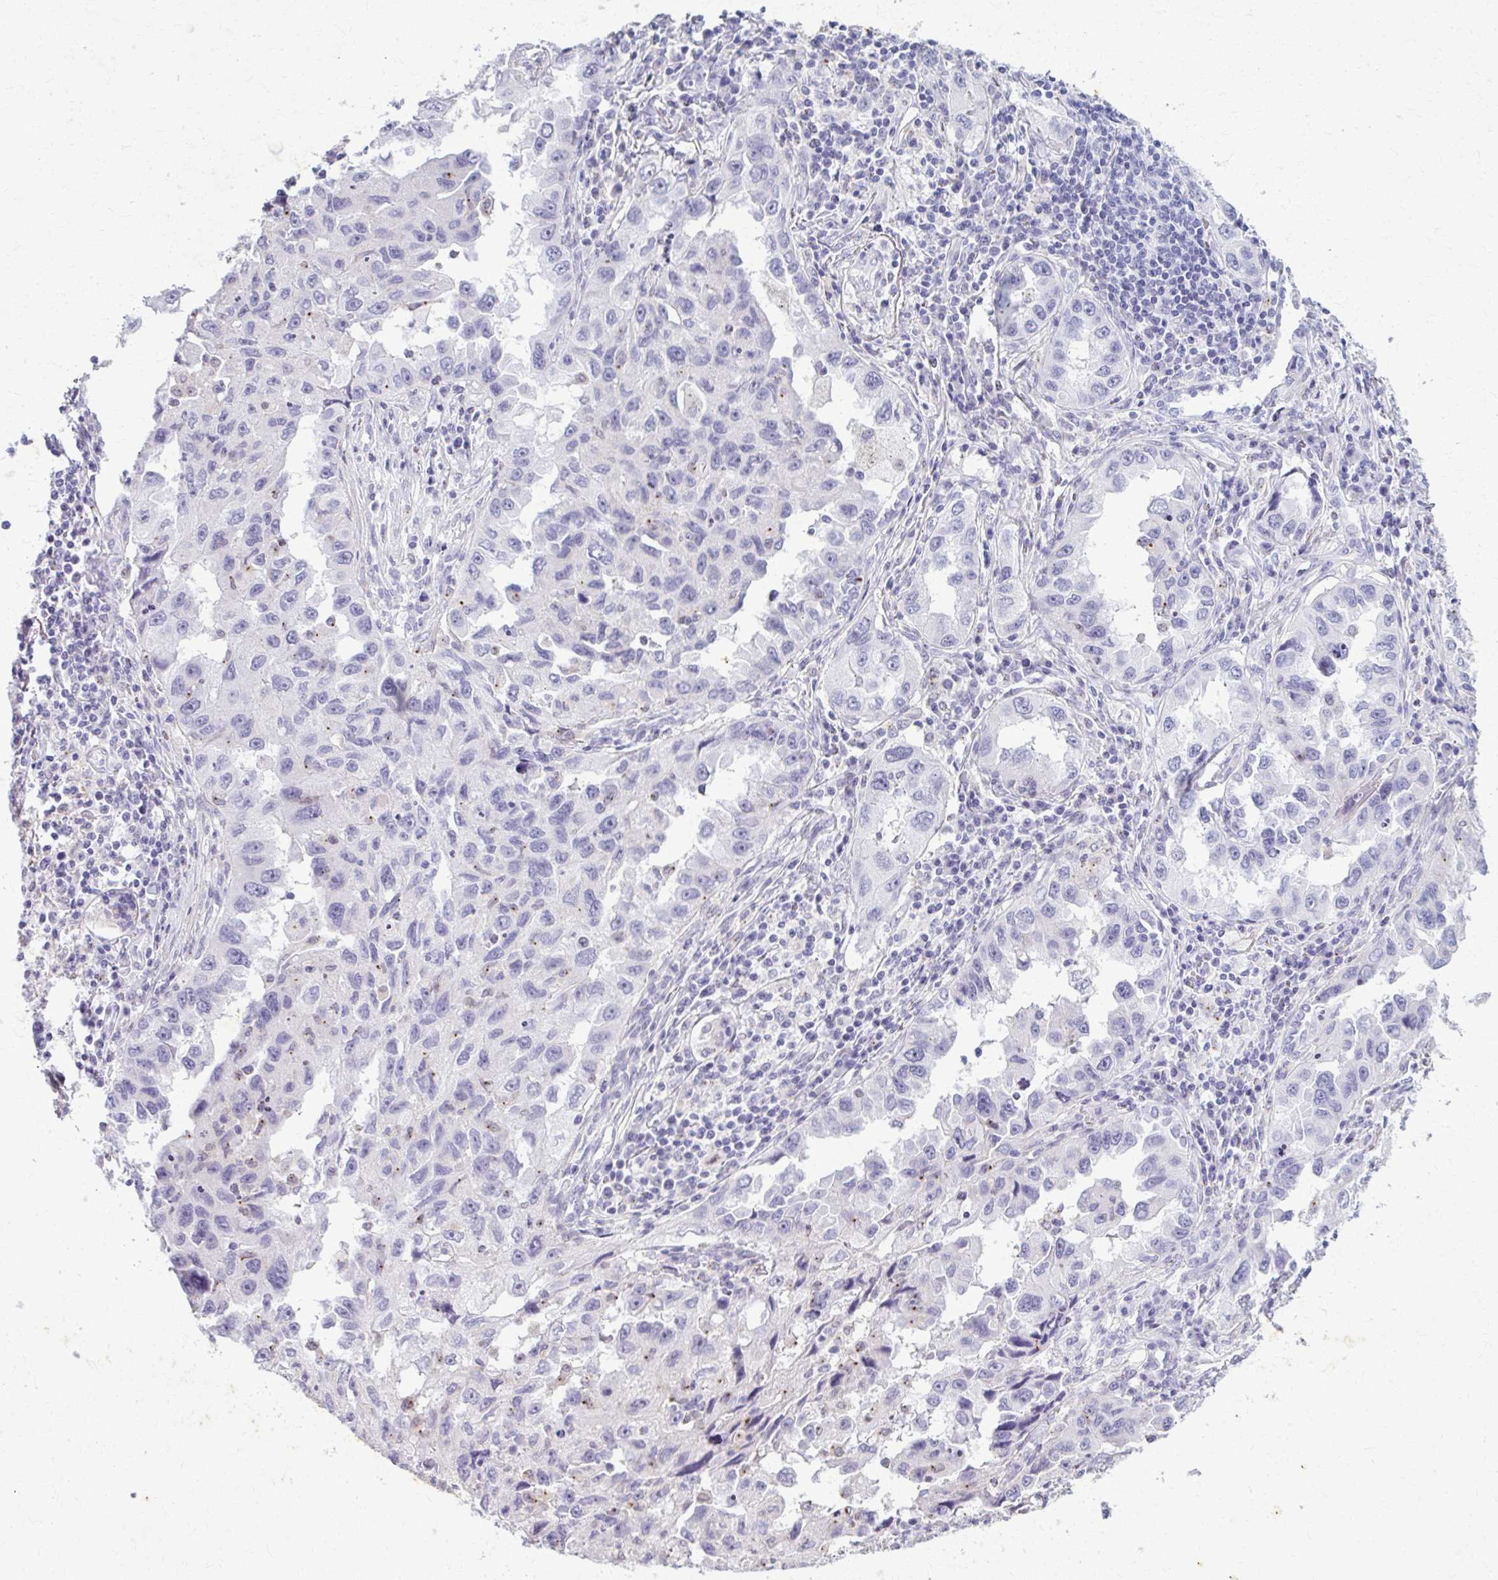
{"staining": {"intensity": "negative", "quantity": "none", "location": "none"}, "tissue": "lung cancer", "cell_type": "Tumor cells", "image_type": "cancer", "snomed": [{"axis": "morphology", "description": "Adenocarcinoma, NOS"}, {"axis": "topography", "description": "Lung"}], "caption": "Immunohistochemical staining of lung adenocarcinoma demonstrates no significant staining in tumor cells. (Brightfield microscopy of DAB IHC at high magnification).", "gene": "CARD9", "patient": {"sex": "female", "age": 73}}